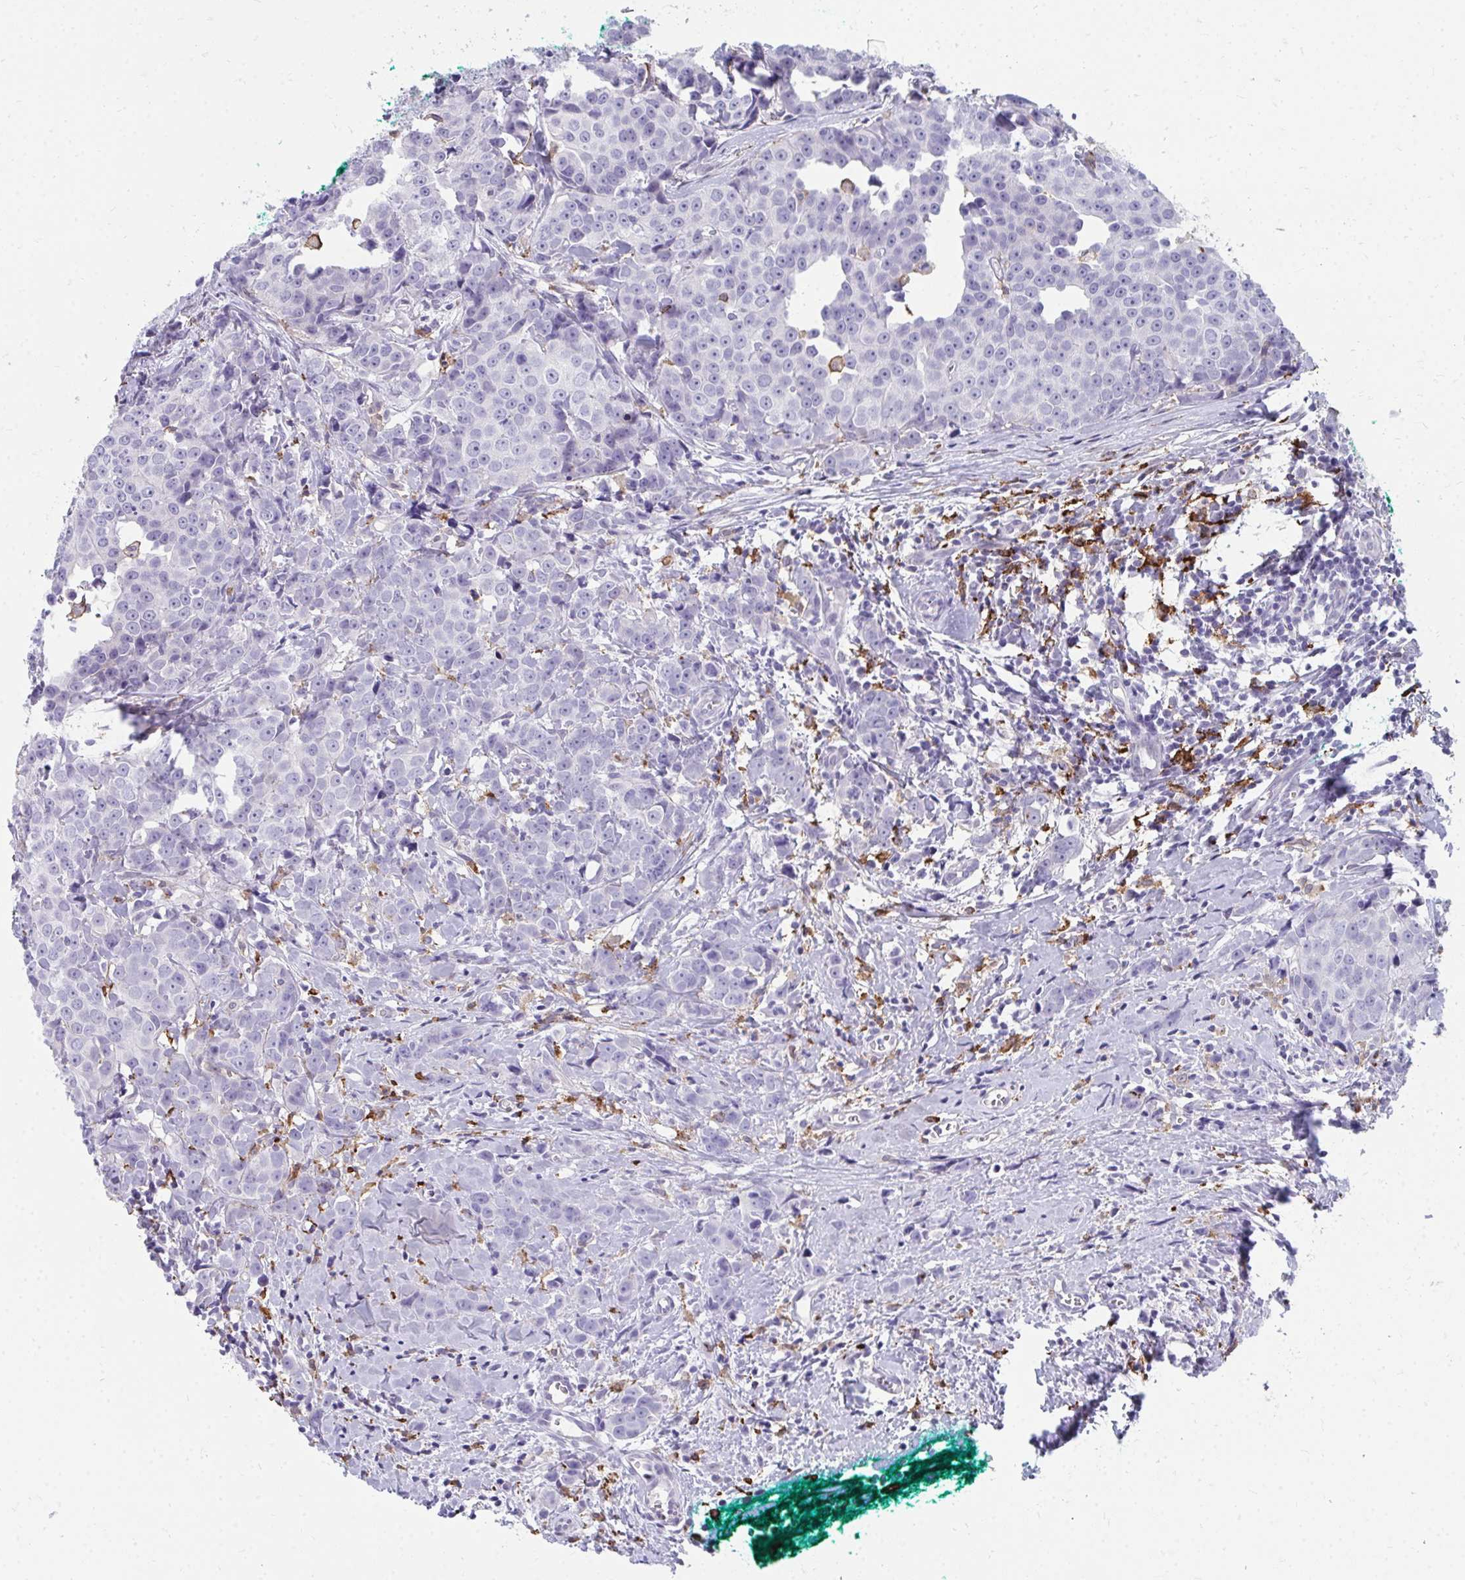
{"staining": {"intensity": "negative", "quantity": "none", "location": "none"}, "tissue": "breast cancer", "cell_type": "Tumor cells", "image_type": "cancer", "snomed": [{"axis": "morphology", "description": "Duct carcinoma"}, {"axis": "topography", "description": "Breast"}], "caption": "A high-resolution micrograph shows IHC staining of breast cancer, which exhibits no significant staining in tumor cells. (DAB (3,3'-diaminobenzidine) IHC visualized using brightfield microscopy, high magnification).", "gene": "CD163", "patient": {"sex": "female", "age": 80}}